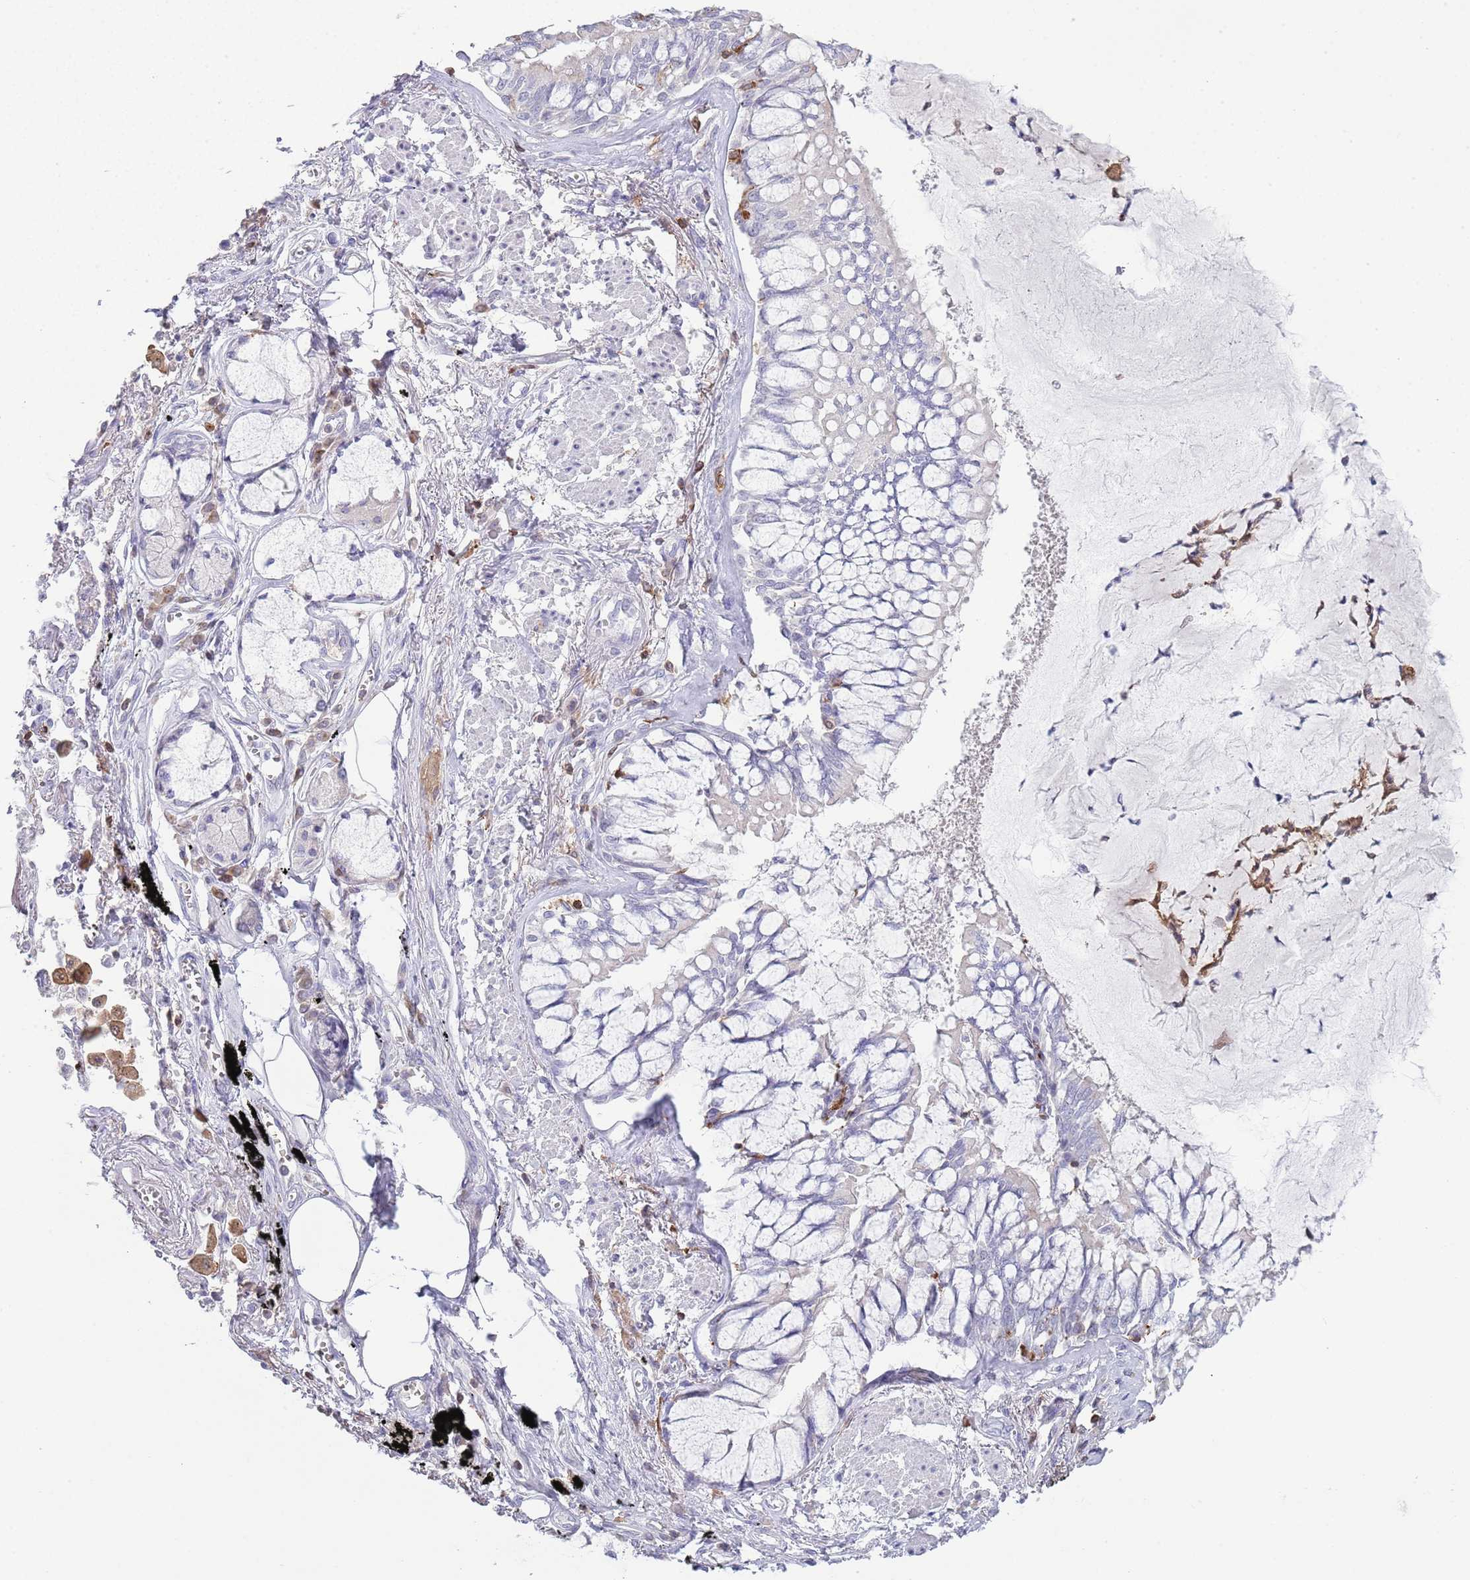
{"staining": {"intensity": "negative", "quantity": "none", "location": "none"}, "tissue": "lung cancer", "cell_type": "Tumor cells", "image_type": "cancer", "snomed": [{"axis": "morphology", "description": "Adenocarcinoma, NOS"}, {"axis": "topography", "description": "Lung"}], "caption": "Immunohistochemistry micrograph of adenocarcinoma (lung) stained for a protein (brown), which displays no positivity in tumor cells.", "gene": "LPXN", "patient": {"sex": "male", "age": 67}}